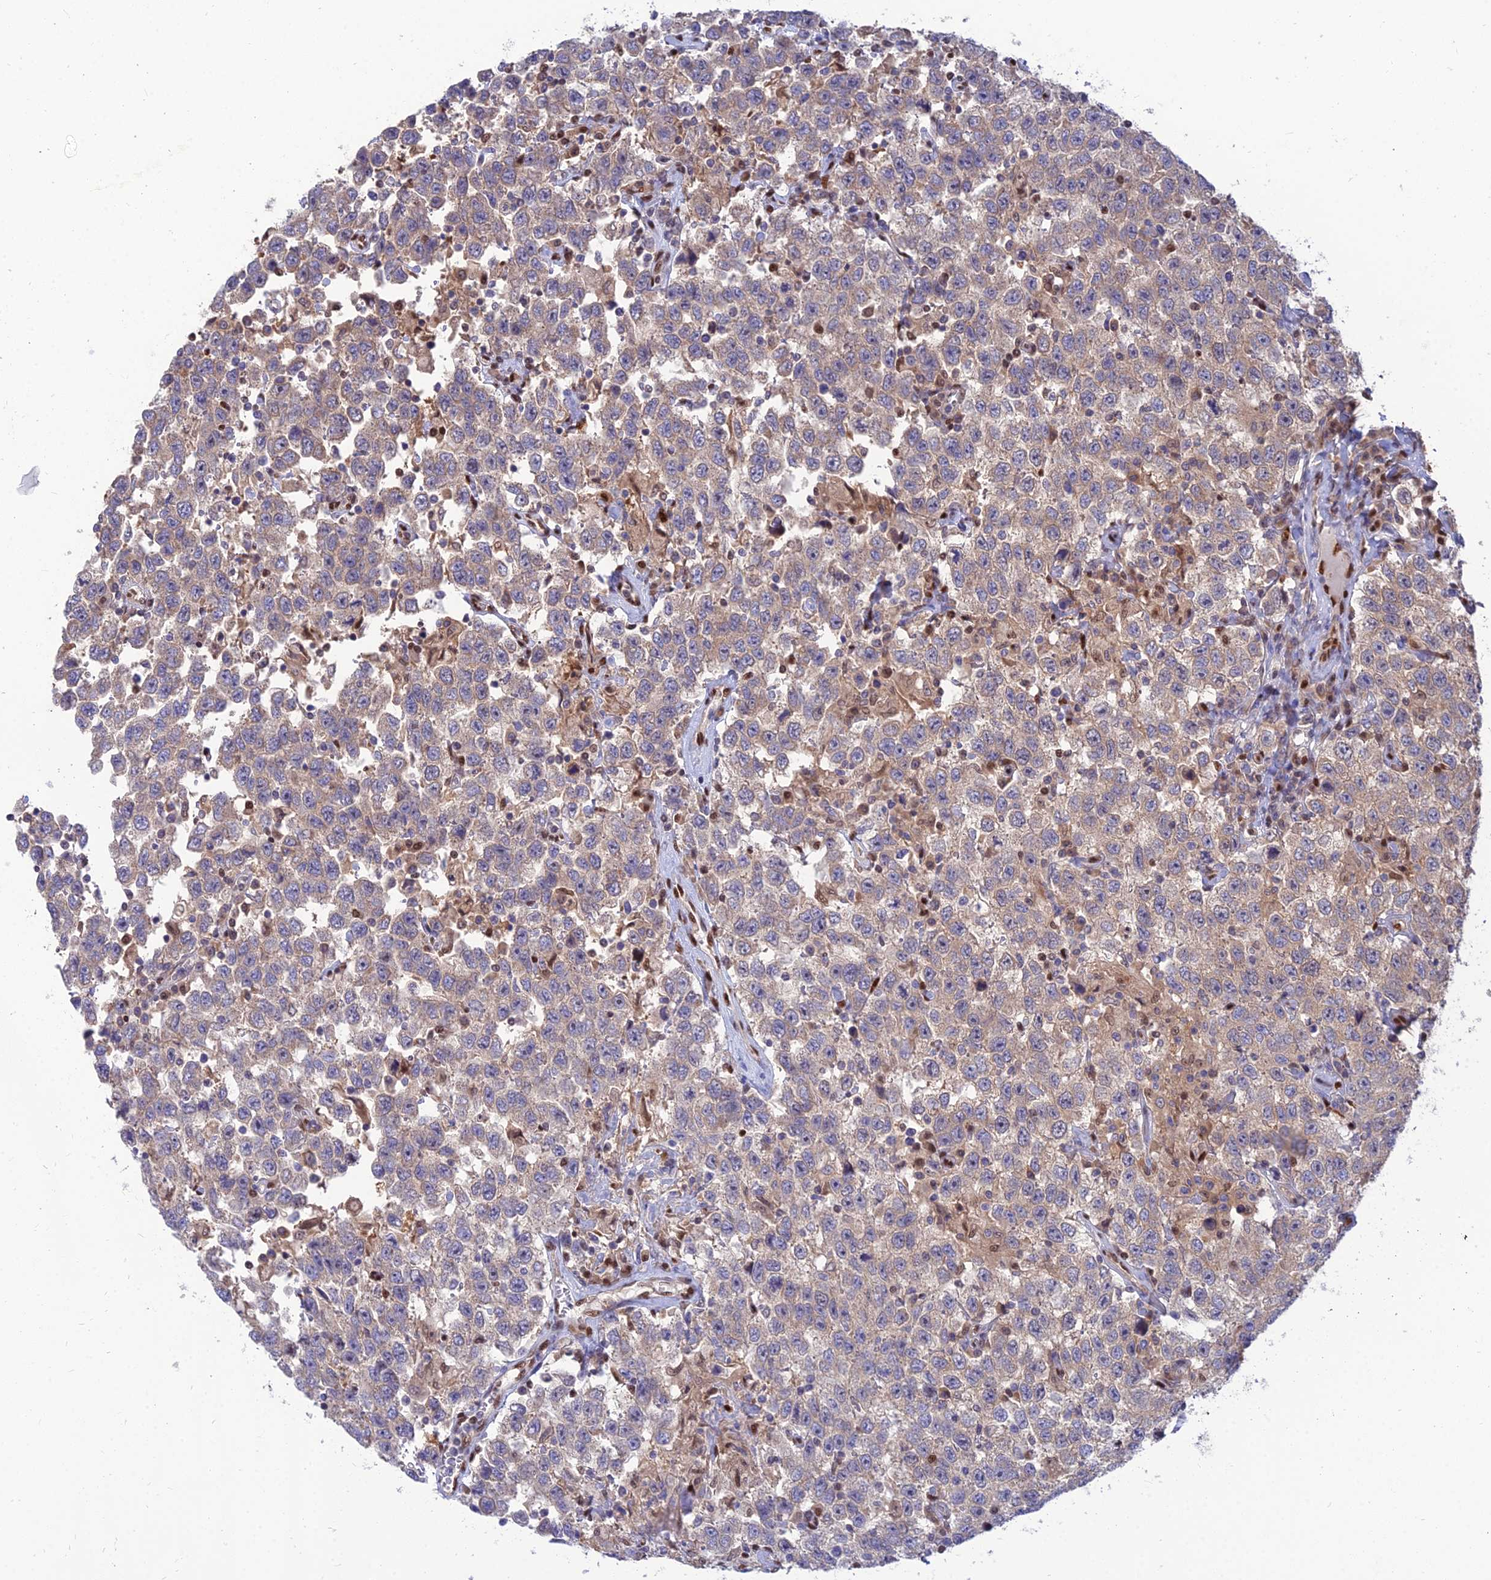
{"staining": {"intensity": "weak", "quantity": "25%-75%", "location": "cytoplasmic/membranous"}, "tissue": "testis cancer", "cell_type": "Tumor cells", "image_type": "cancer", "snomed": [{"axis": "morphology", "description": "Seminoma, NOS"}, {"axis": "topography", "description": "Testis"}], "caption": "IHC micrograph of human testis cancer stained for a protein (brown), which demonstrates low levels of weak cytoplasmic/membranous expression in approximately 25%-75% of tumor cells.", "gene": "DNPEP", "patient": {"sex": "male", "age": 41}}